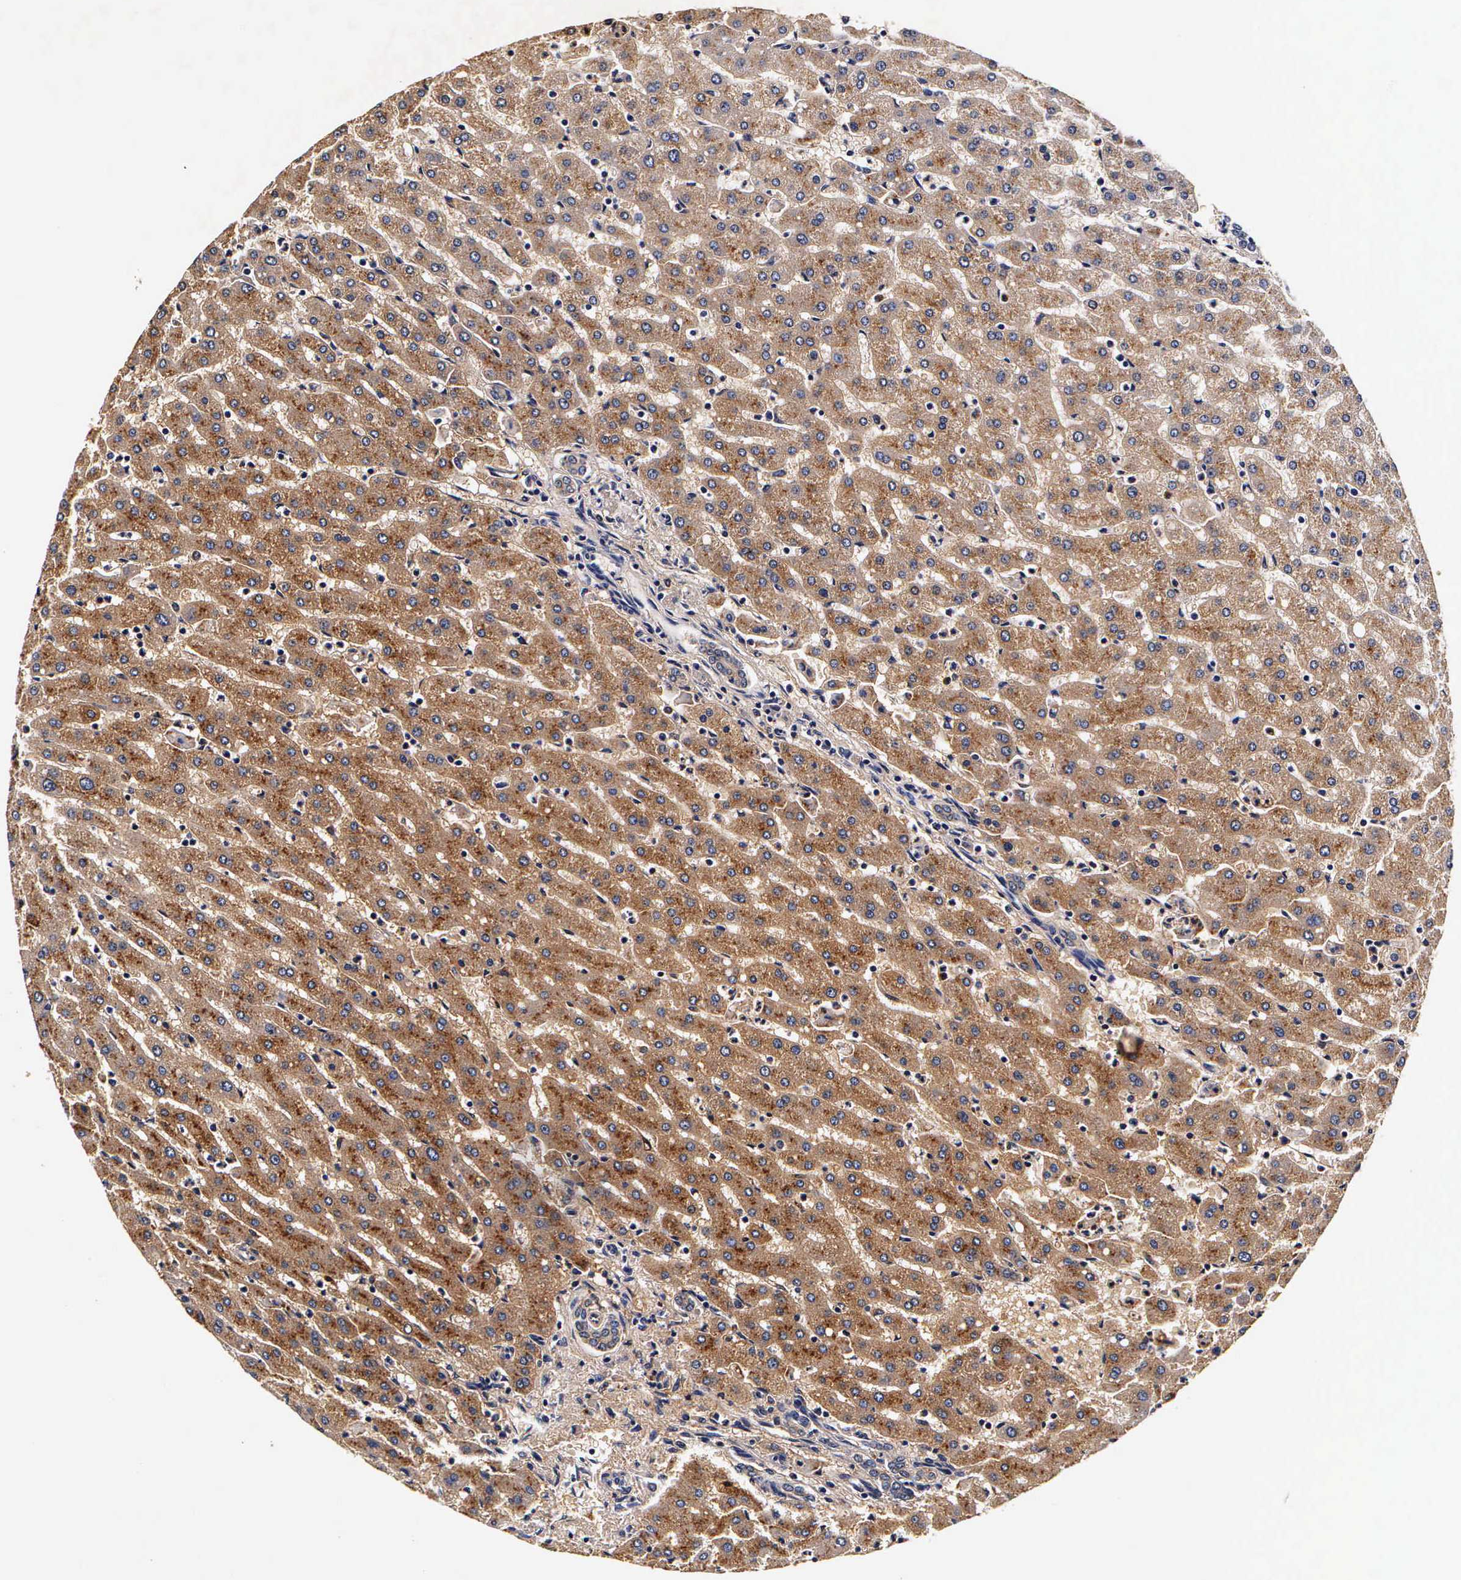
{"staining": {"intensity": "weak", "quantity": "<25%", "location": "cytoplasmic/membranous"}, "tissue": "liver", "cell_type": "Cholangiocytes", "image_type": "normal", "snomed": [{"axis": "morphology", "description": "Normal tissue, NOS"}, {"axis": "topography", "description": "Liver"}], "caption": "The immunohistochemistry photomicrograph has no significant positivity in cholangiocytes of liver. (Stains: DAB (3,3'-diaminobenzidine) immunohistochemistry with hematoxylin counter stain, Microscopy: brightfield microscopy at high magnification).", "gene": "CTSB", "patient": {"sex": "female", "age": 30}}